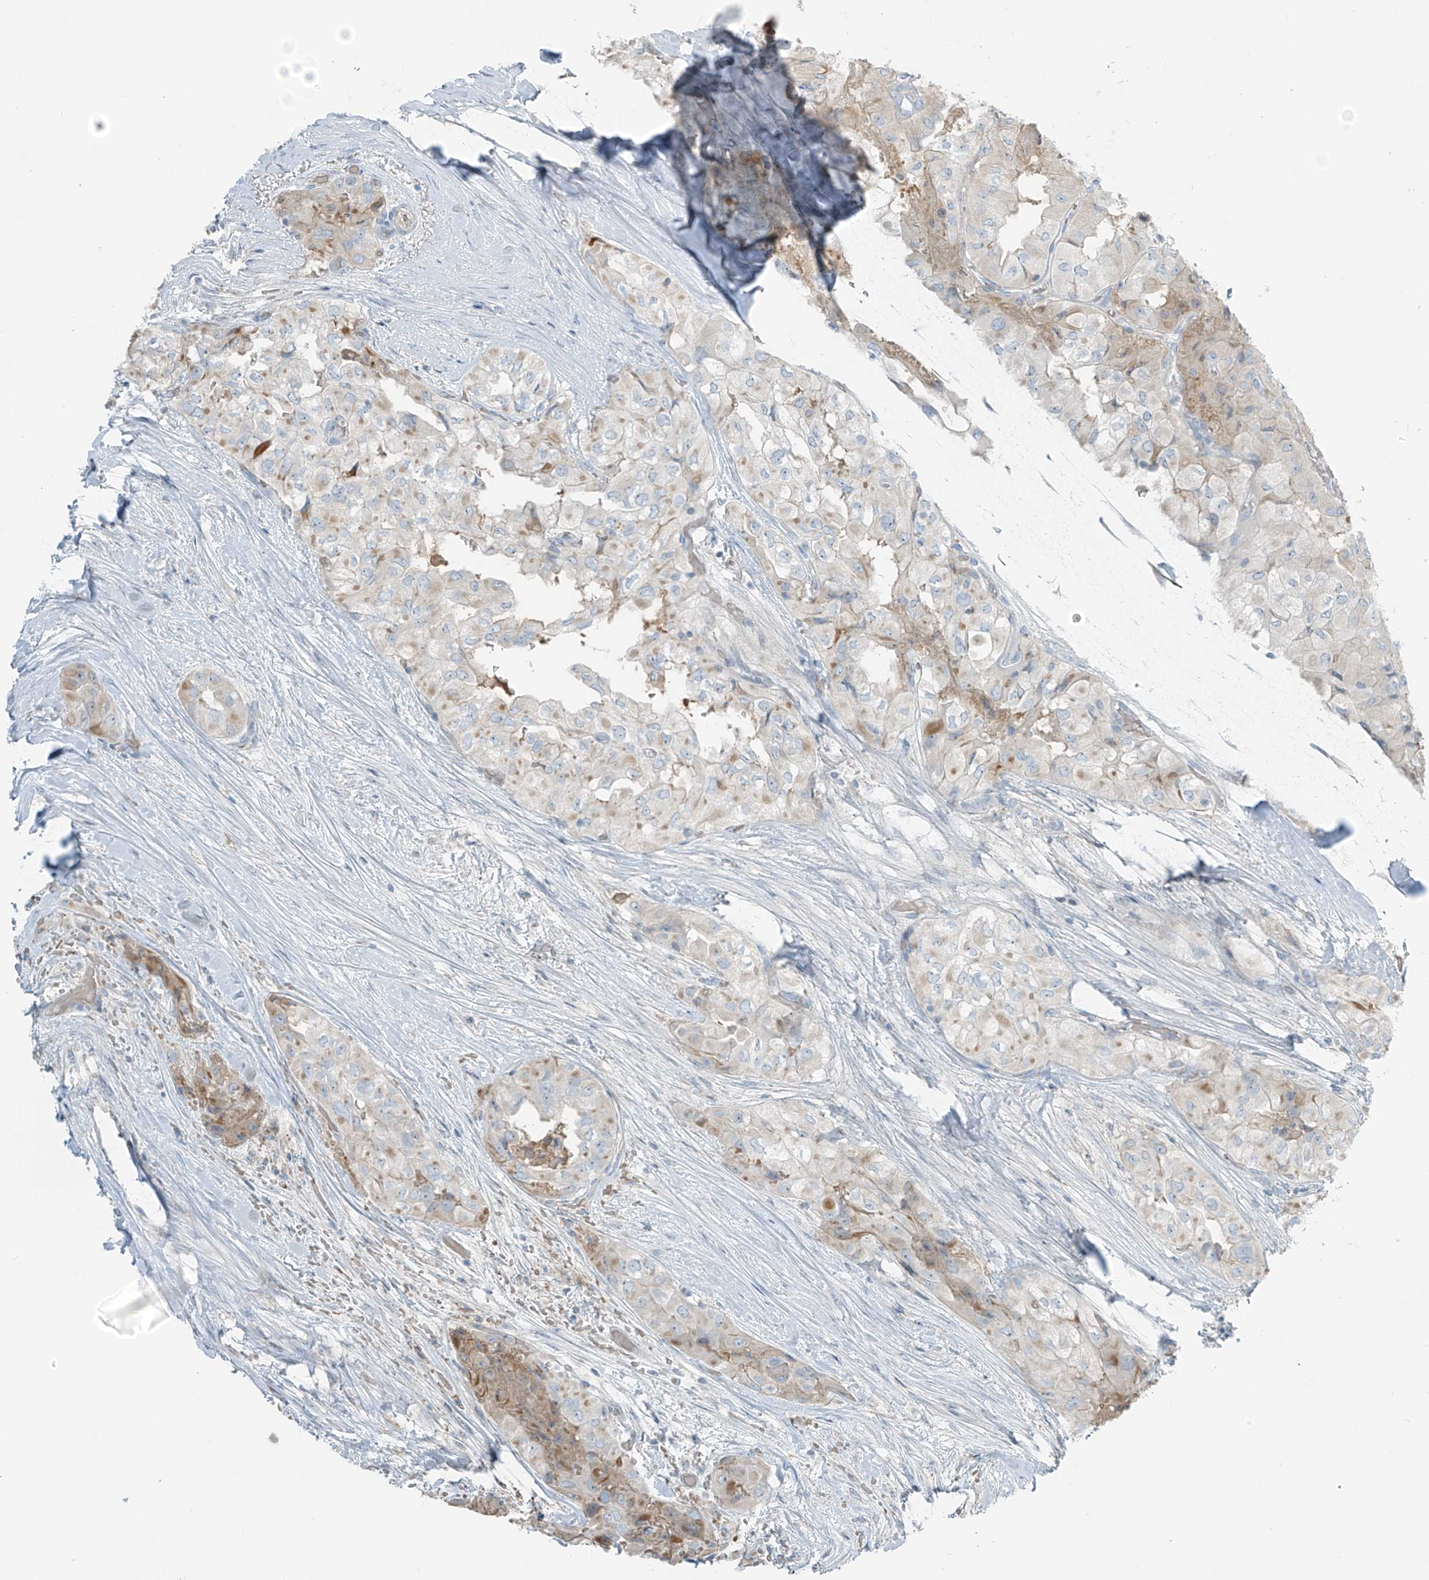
{"staining": {"intensity": "negative", "quantity": "none", "location": "none"}, "tissue": "thyroid cancer", "cell_type": "Tumor cells", "image_type": "cancer", "snomed": [{"axis": "morphology", "description": "Papillary adenocarcinoma, NOS"}, {"axis": "topography", "description": "Thyroid gland"}], "caption": "This micrograph is of thyroid cancer (papillary adenocarcinoma) stained with immunohistochemistry to label a protein in brown with the nuclei are counter-stained blue. There is no staining in tumor cells.", "gene": "FAM131C", "patient": {"sex": "female", "age": 59}}